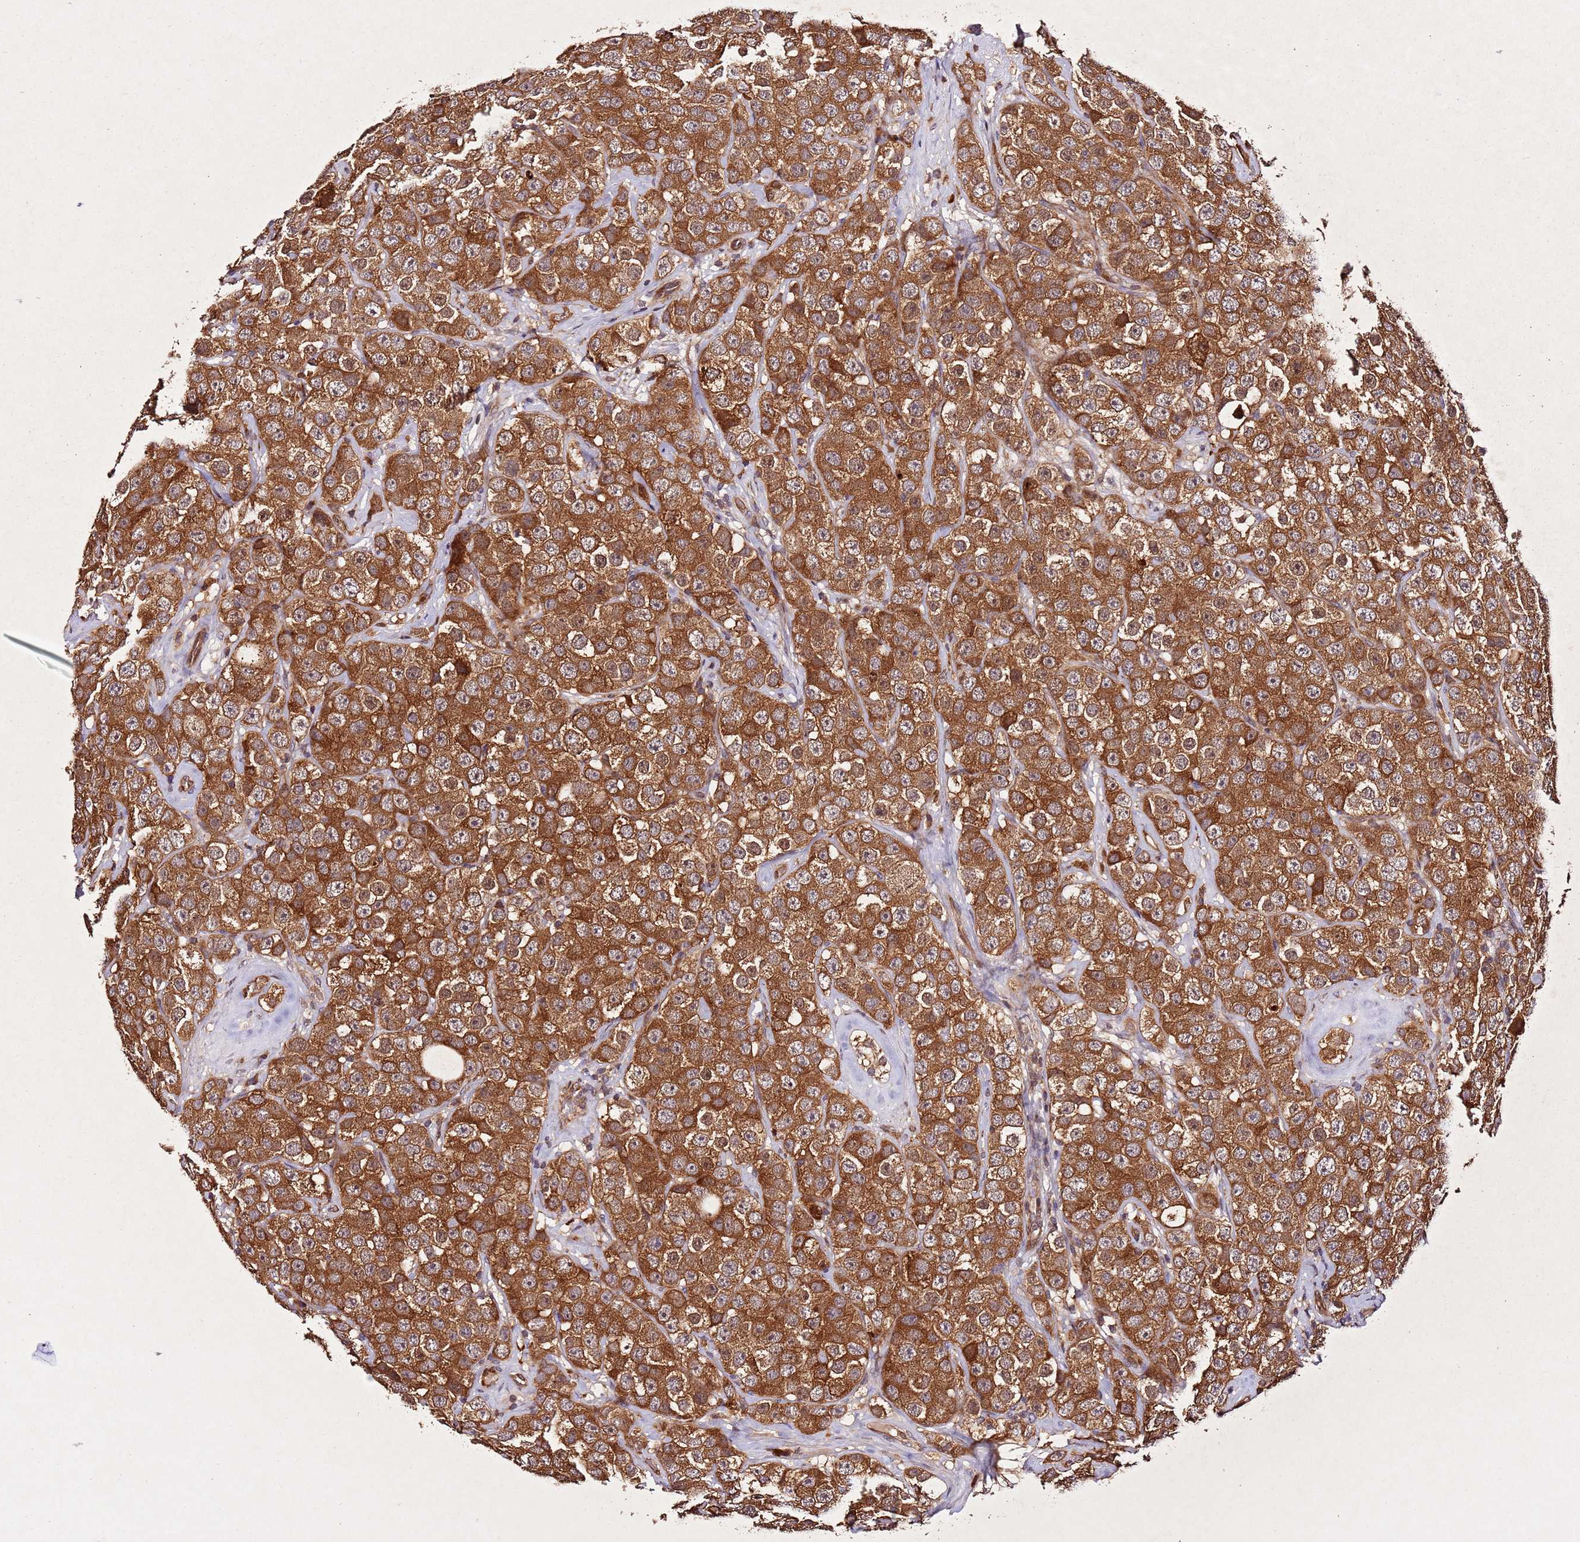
{"staining": {"intensity": "strong", "quantity": ">75%", "location": "cytoplasmic/membranous"}, "tissue": "testis cancer", "cell_type": "Tumor cells", "image_type": "cancer", "snomed": [{"axis": "morphology", "description": "Seminoma, NOS"}, {"axis": "topography", "description": "Testis"}], "caption": "Human testis cancer (seminoma) stained for a protein (brown) displays strong cytoplasmic/membranous positive staining in approximately >75% of tumor cells.", "gene": "PTMA", "patient": {"sex": "male", "age": 28}}